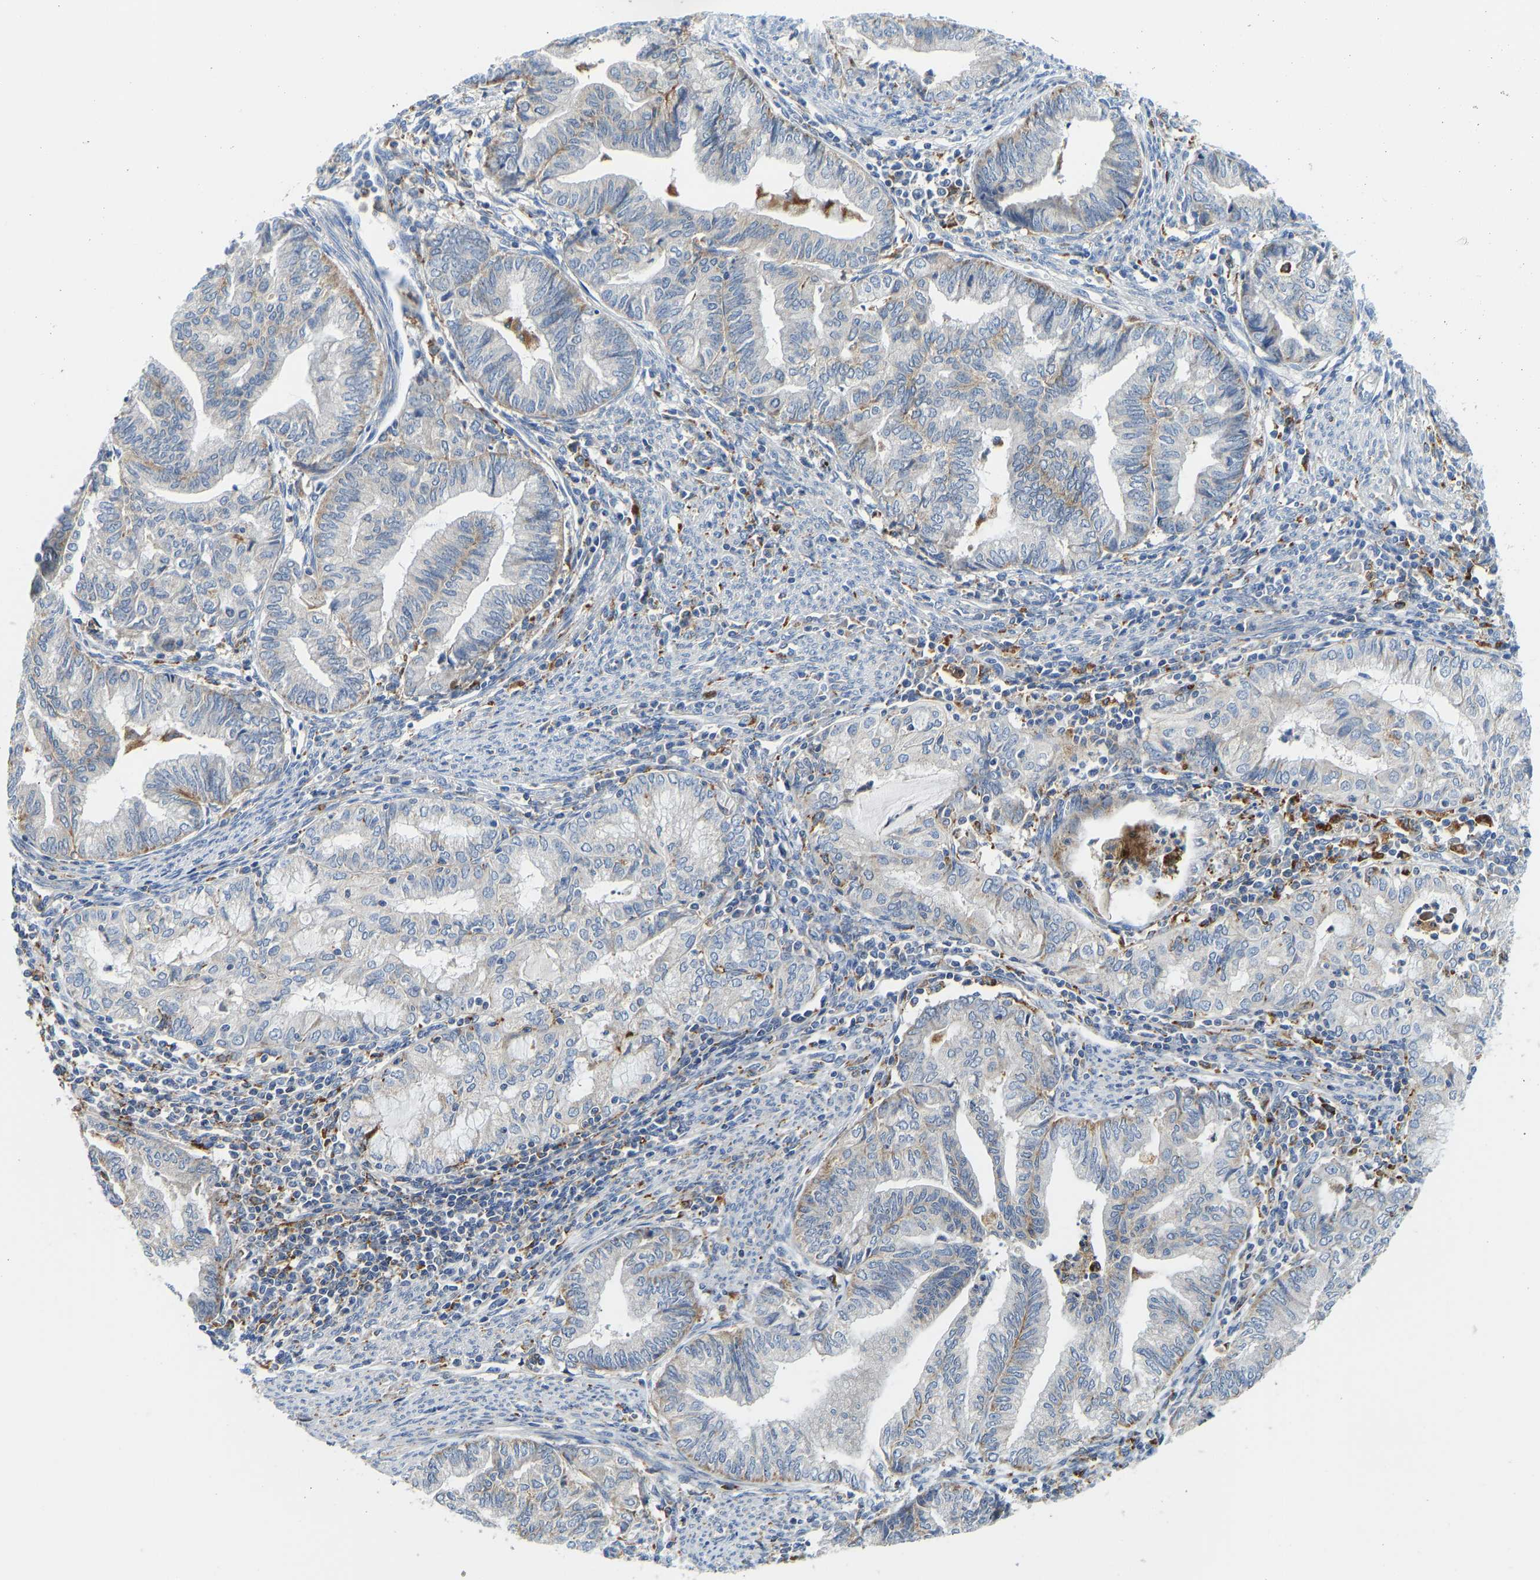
{"staining": {"intensity": "weak", "quantity": "<25%", "location": "cytoplasmic/membranous"}, "tissue": "endometrial cancer", "cell_type": "Tumor cells", "image_type": "cancer", "snomed": [{"axis": "morphology", "description": "Adenocarcinoma, NOS"}, {"axis": "topography", "description": "Endometrium"}], "caption": "Tumor cells show no significant positivity in endometrial cancer (adenocarcinoma).", "gene": "ATP6V1E1", "patient": {"sex": "female", "age": 79}}